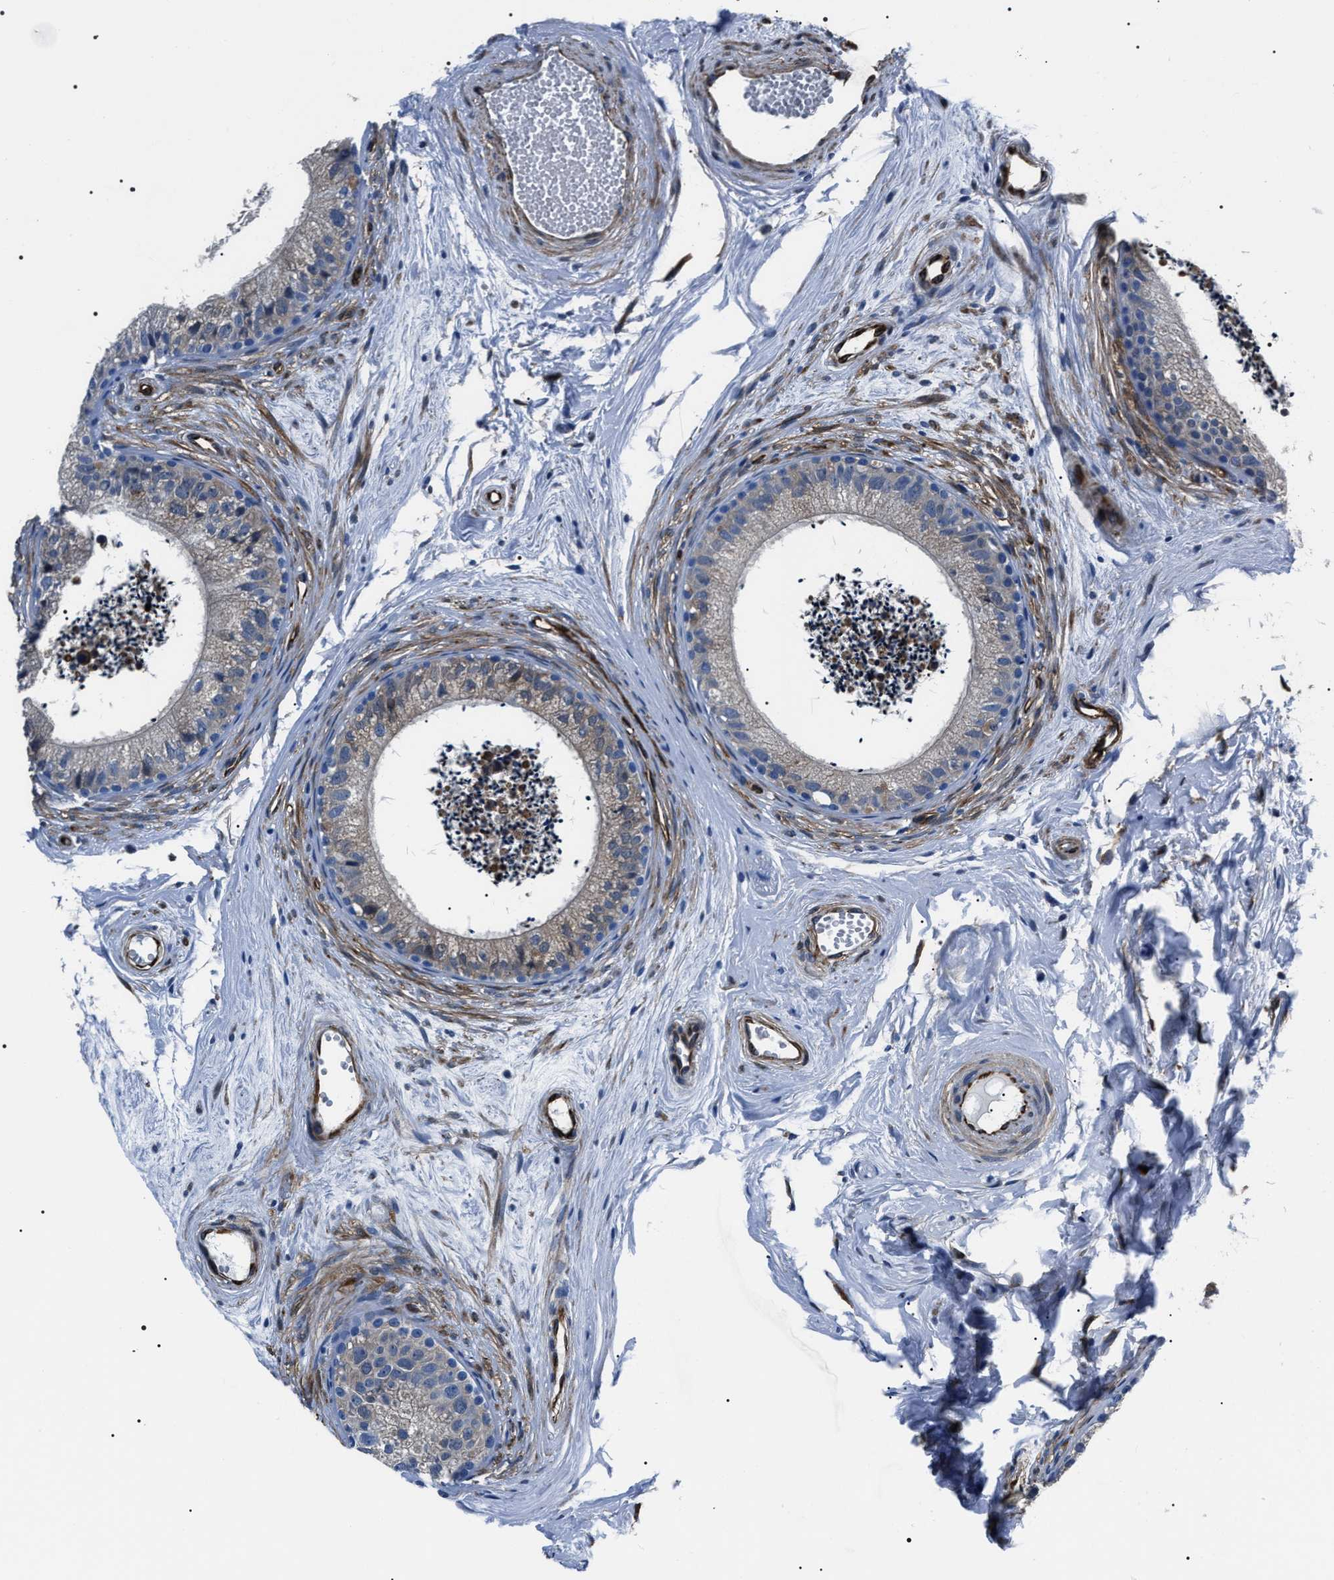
{"staining": {"intensity": "moderate", "quantity": "<25%", "location": "cytoplasmic/membranous"}, "tissue": "epididymis", "cell_type": "Glandular cells", "image_type": "normal", "snomed": [{"axis": "morphology", "description": "Normal tissue, NOS"}, {"axis": "topography", "description": "Epididymis"}], "caption": "Protein staining of benign epididymis reveals moderate cytoplasmic/membranous positivity in approximately <25% of glandular cells.", "gene": "BAG2", "patient": {"sex": "male", "age": 56}}